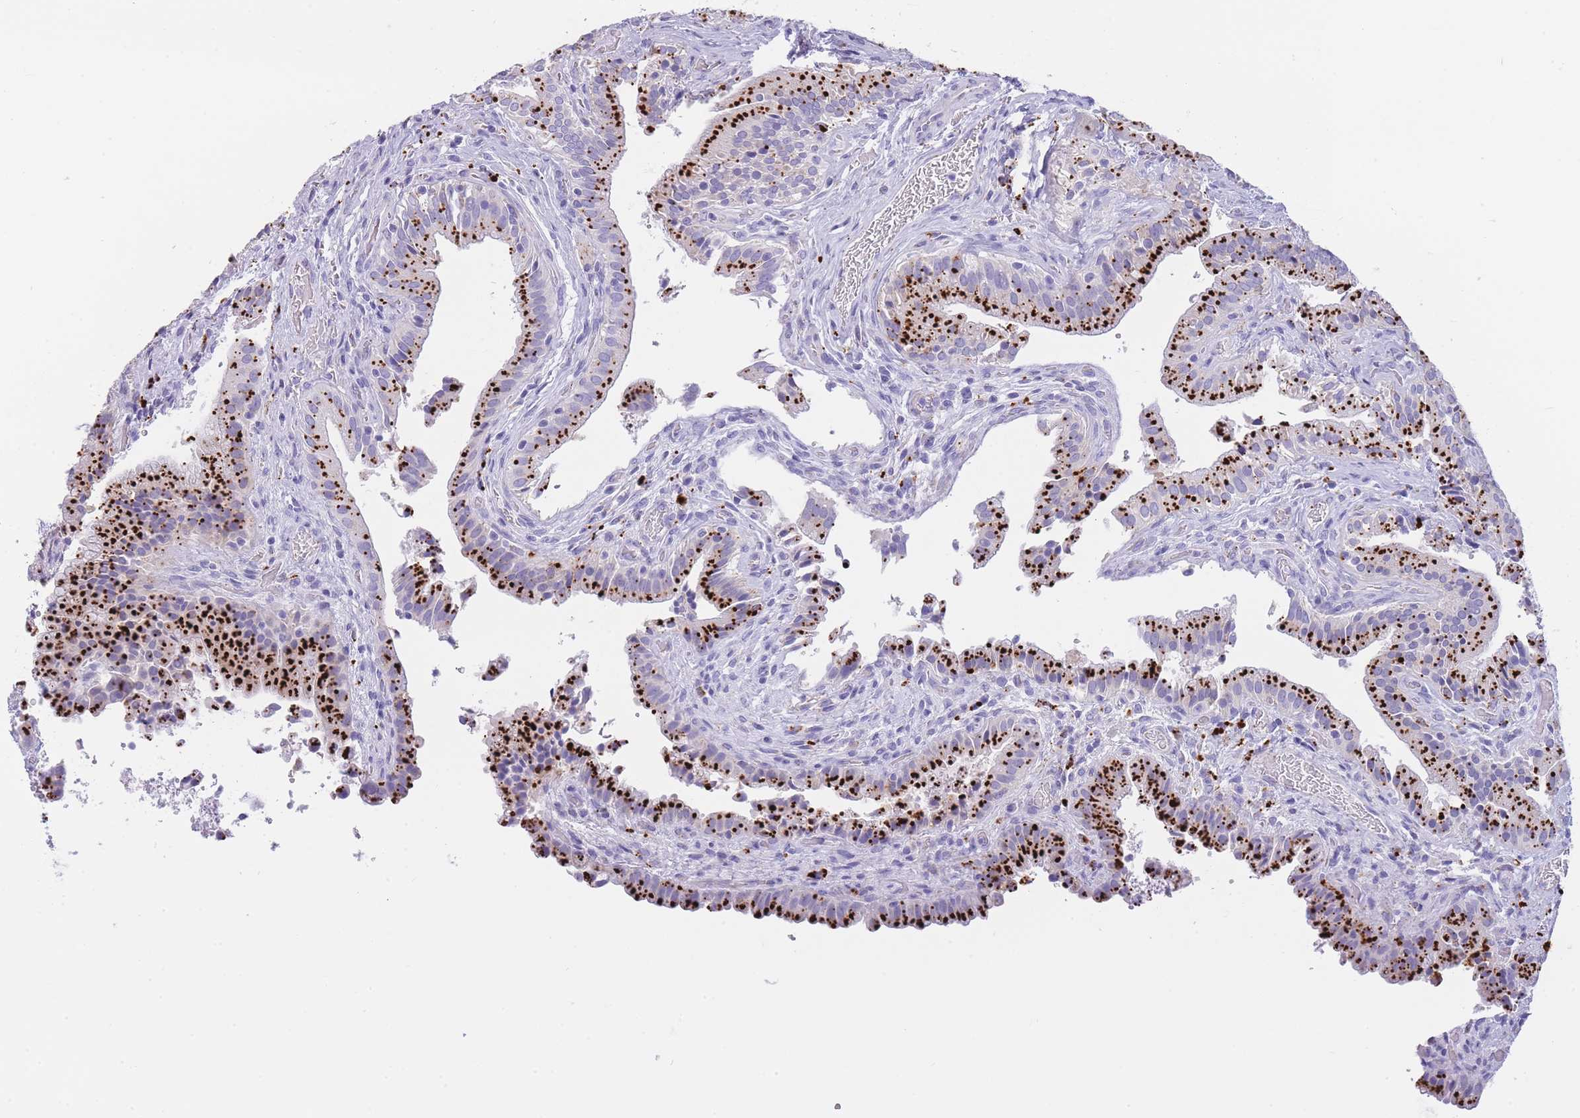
{"staining": {"intensity": "strong", "quantity": ">75%", "location": "cytoplasmic/membranous"}, "tissue": "gallbladder", "cell_type": "Glandular cells", "image_type": "normal", "snomed": [{"axis": "morphology", "description": "Normal tissue, NOS"}, {"axis": "topography", "description": "Gallbladder"}], "caption": "Protein staining of normal gallbladder reveals strong cytoplasmic/membranous expression in approximately >75% of glandular cells.", "gene": "GAA", "patient": {"sex": "male", "age": 24}}